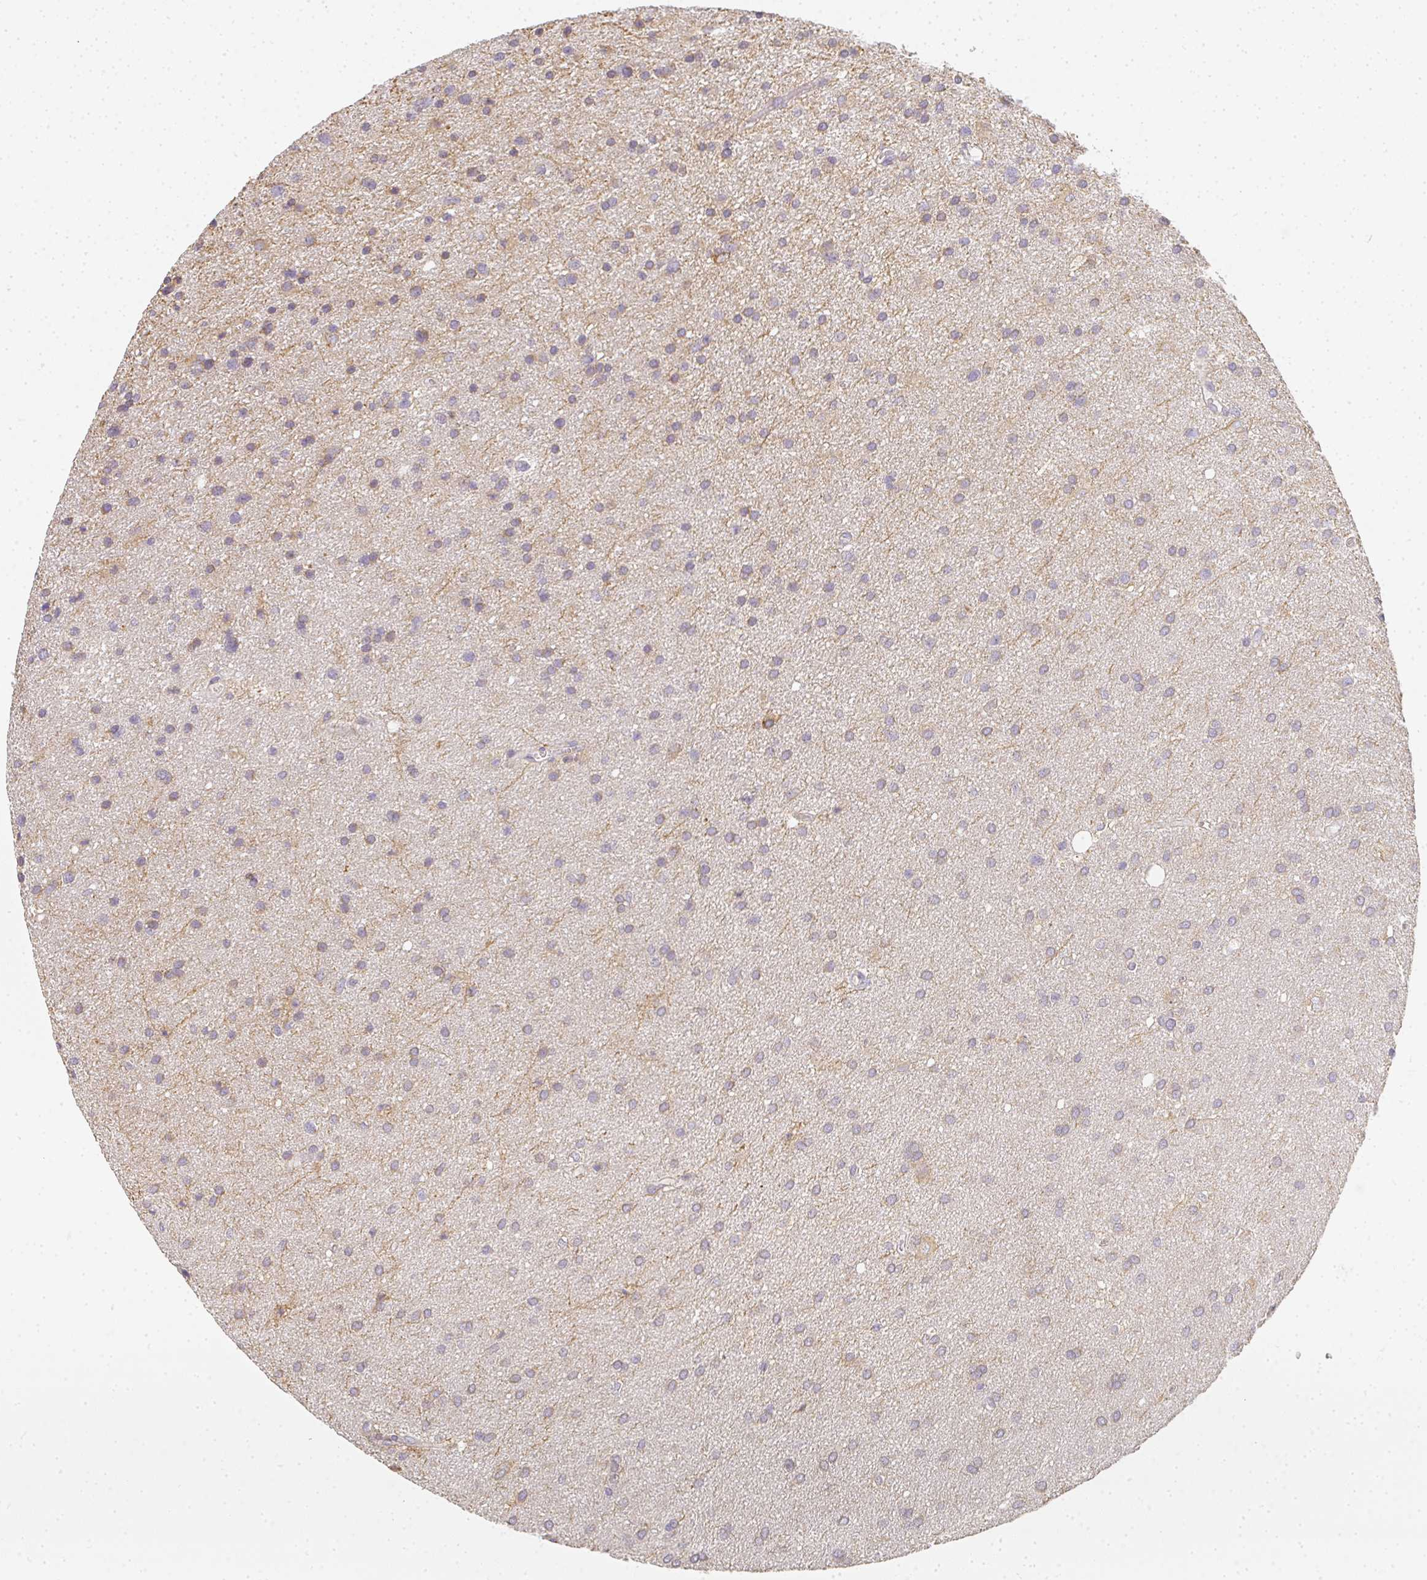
{"staining": {"intensity": "weak", "quantity": "25%-75%", "location": "cytoplasmic/membranous"}, "tissue": "glioma", "cell_type": "Tumor cells", "image_type": "cancer", "snomed": [{"axis": "morphology", "description": "Glioma, malignant, Low grade"}, {"axis": "topography", "description": "Brain"}], "caption": "This histopathology image displays immunohistochemistry (IHC) staining of human malignant glioma (low-grade), with low weak cytoplasmic/membranous positivity in about 25%-75% of tumor cells.", "gene": "SLC35B3", "patient": {"sex": "female", "age": 54}}